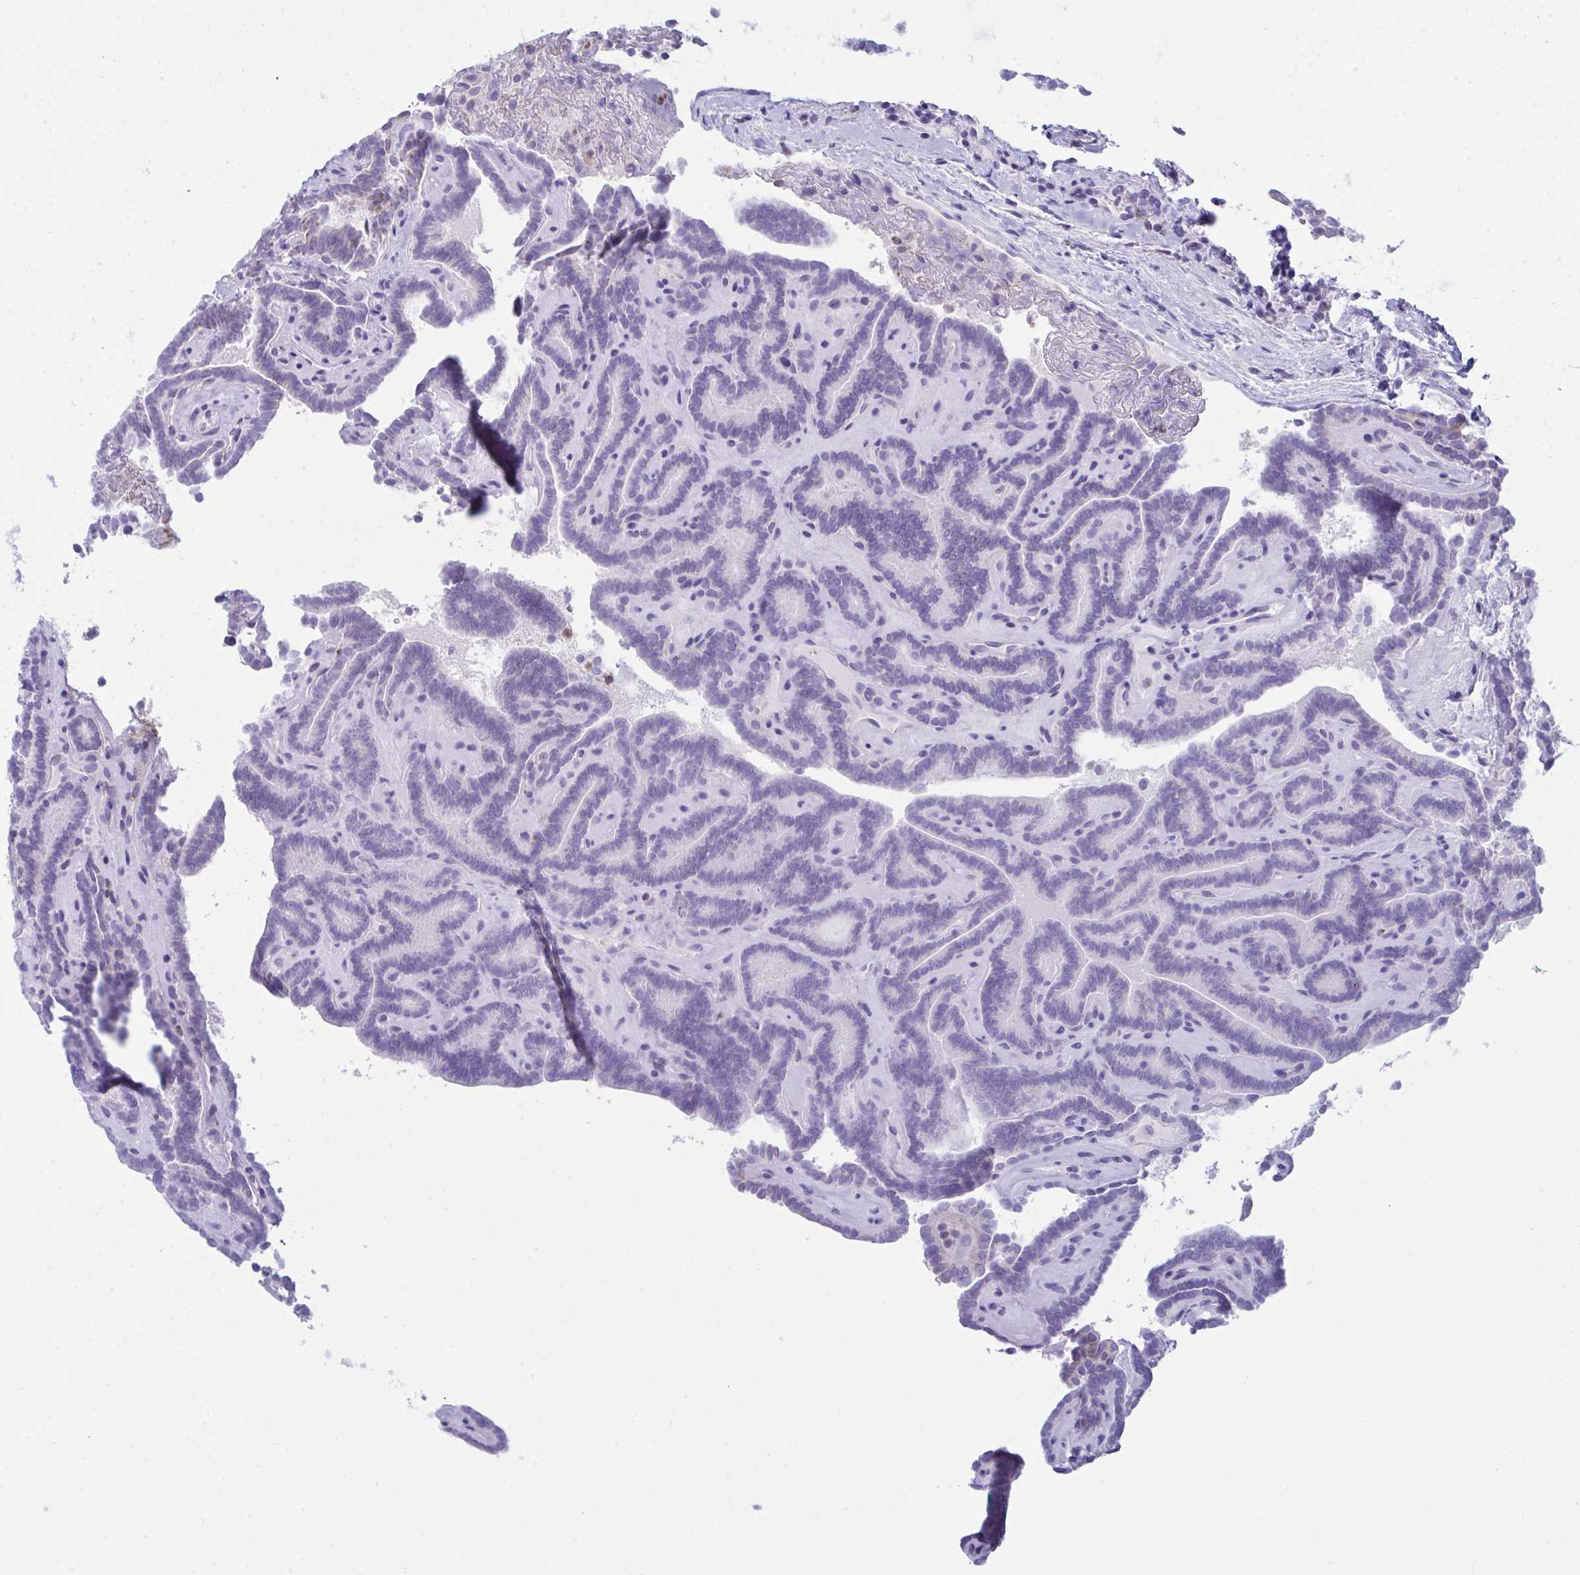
{"staining": {"intensity": "negative", "quantity": "none", "location": "none"}, "tissue": "thyroid cancer", "cell_type": "Tumor cells", "image_type": "cancer", "snomed": [{"axis": "morphology", "description": "Papillary adenocarcinoma, NOS"}, {"axis": "topography", "description": "Thyroid gland"}], "caption": "This is a histopathology image of IHC staining of thyroid papillary adenocarcinoma, which shows no positivity in tumor cells.", "gene": "PLA2G12B", "patient": {"sex": "female", "age": 21}}